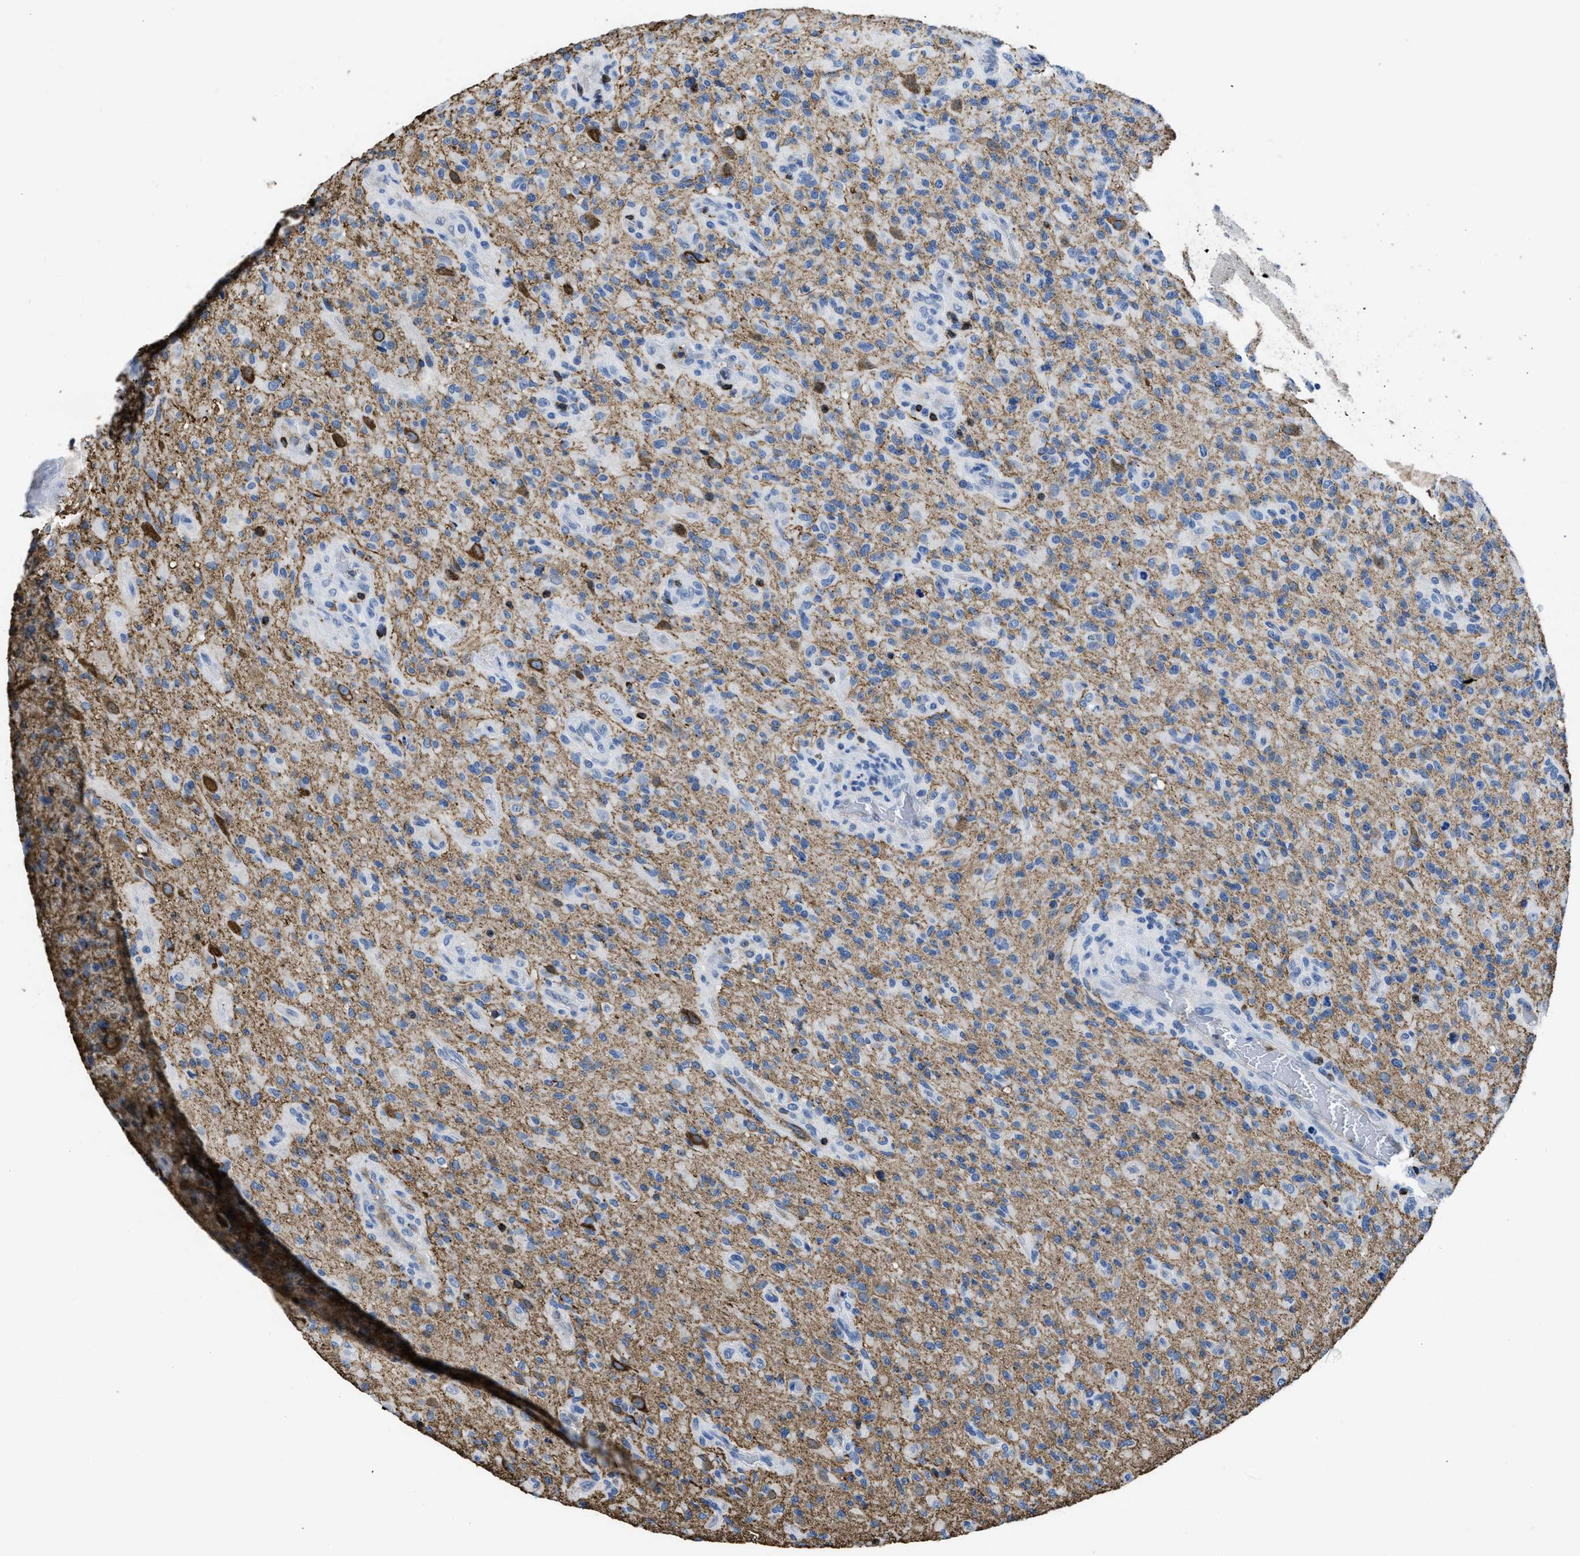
{"staining": {"intensity": "negative", "quantity": "none", "location": "none"}, "tissue": "glioma", "cell_type": "Tumor cells", "image_type": "cancer", "snomed": [{"axis": "morphology", "description": "Glioma, malignant, High grade"}, {"axis": "topography", "description": "Brain"}], "caption": "Tumor cells are negative for protein expression in human high-grade glioma (malignant). (Stains: DAB immunohistochemistry with hematoxylin counter stain, Microscopy: brightfield microscopy at high magnification).", "gene": "ITGA3", "patient": {"sex": "male", "age": 71}}